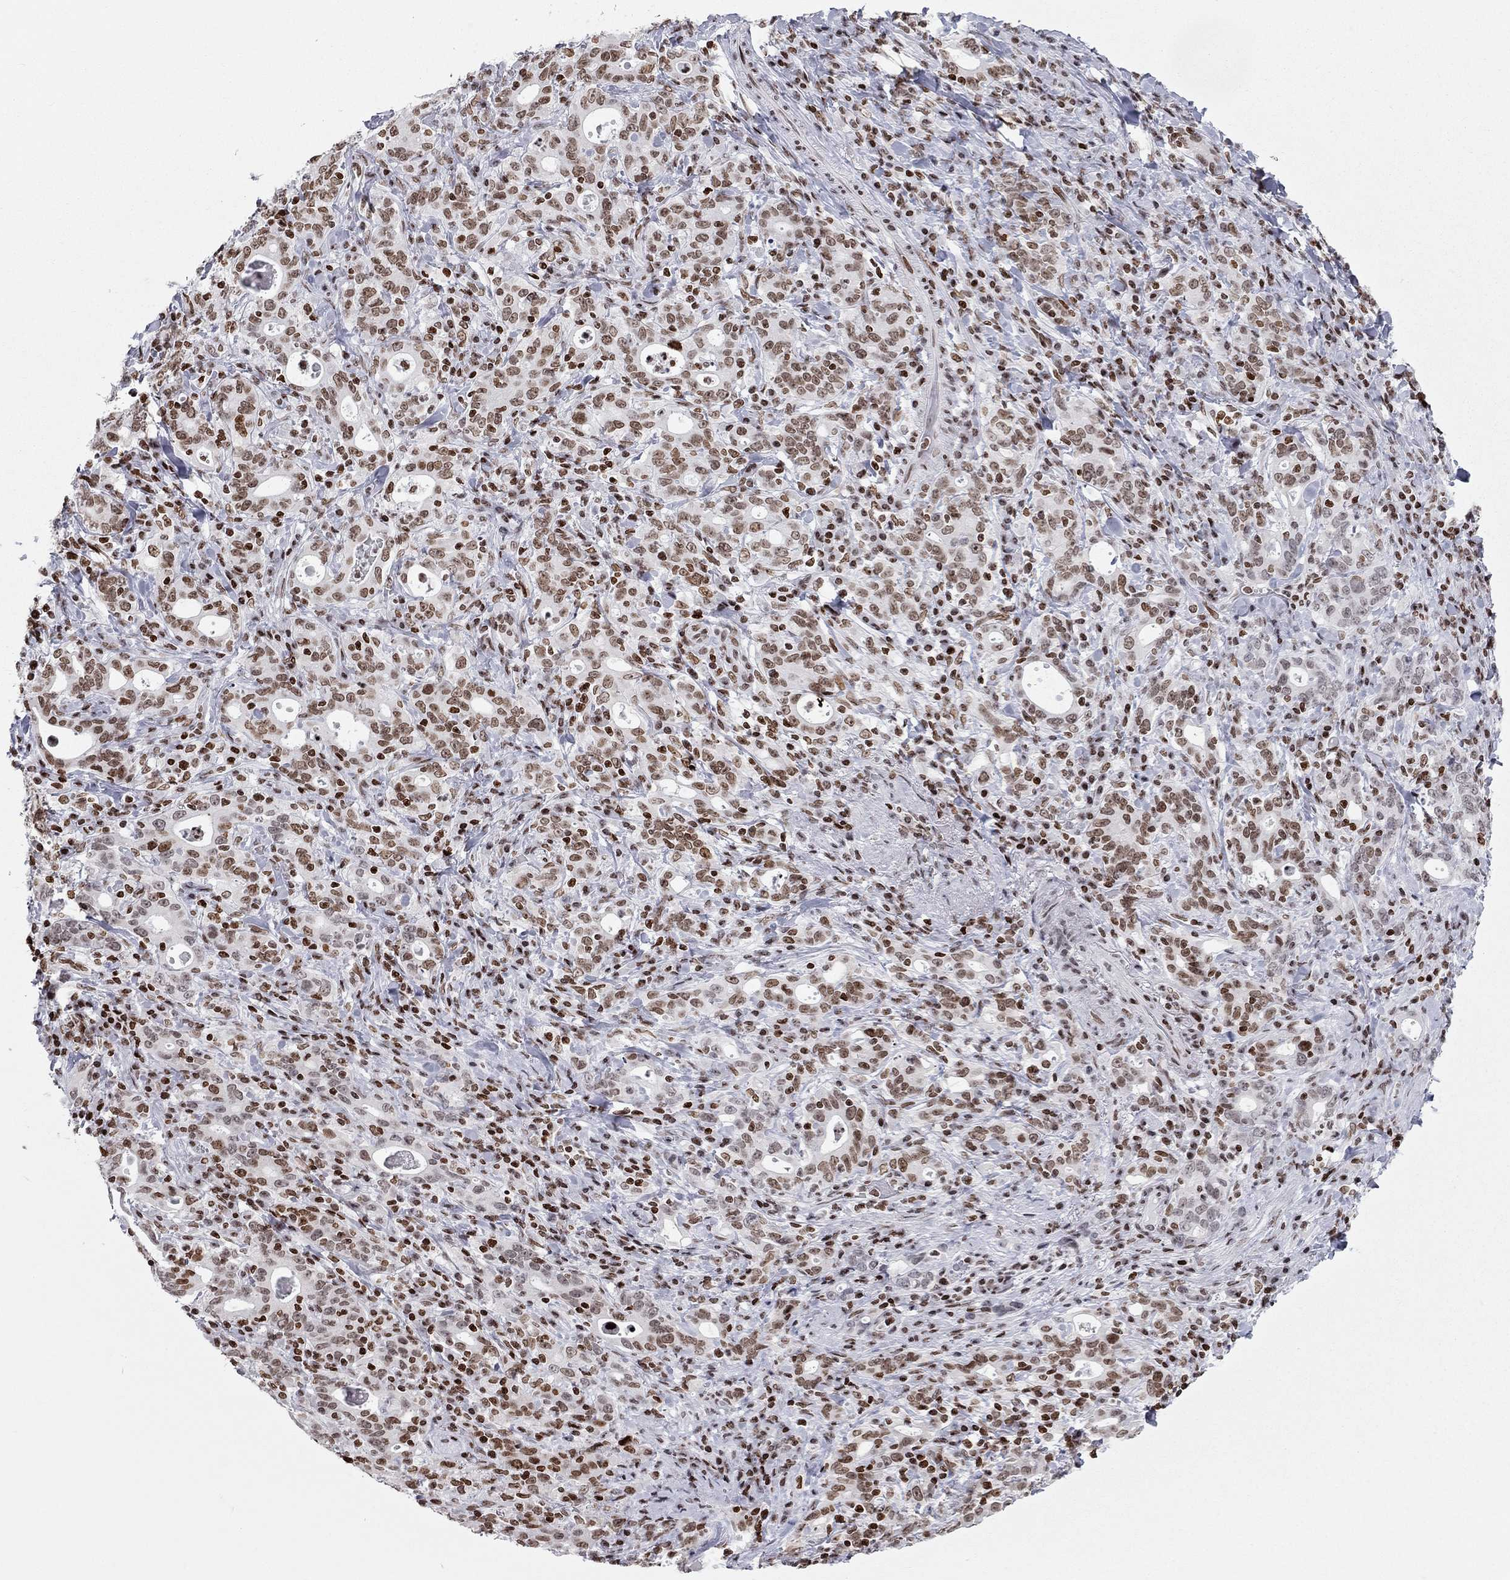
{"staining": {"intensity": "moderate", "quantity": ">75%", "location": "nuclear"}, "tissue": "stomach cancer", "cell_type": "Tumor cells", "image_type": "cancer", "snomed": [{"axis": "morphology", "description": "Adenocarcinoma, NOS"}, {"axis": "topography", "description": "Stomach"}], "caption": "This histopathology image demonstrates immunohistochemistry (IHC) staining of human adenocarcinoma (stomach), with medium moderate nuclear positivity in approximately >75% of tumor cells.", "gene": "H2AX", "patient": {"sex": "male", "age": 79}}